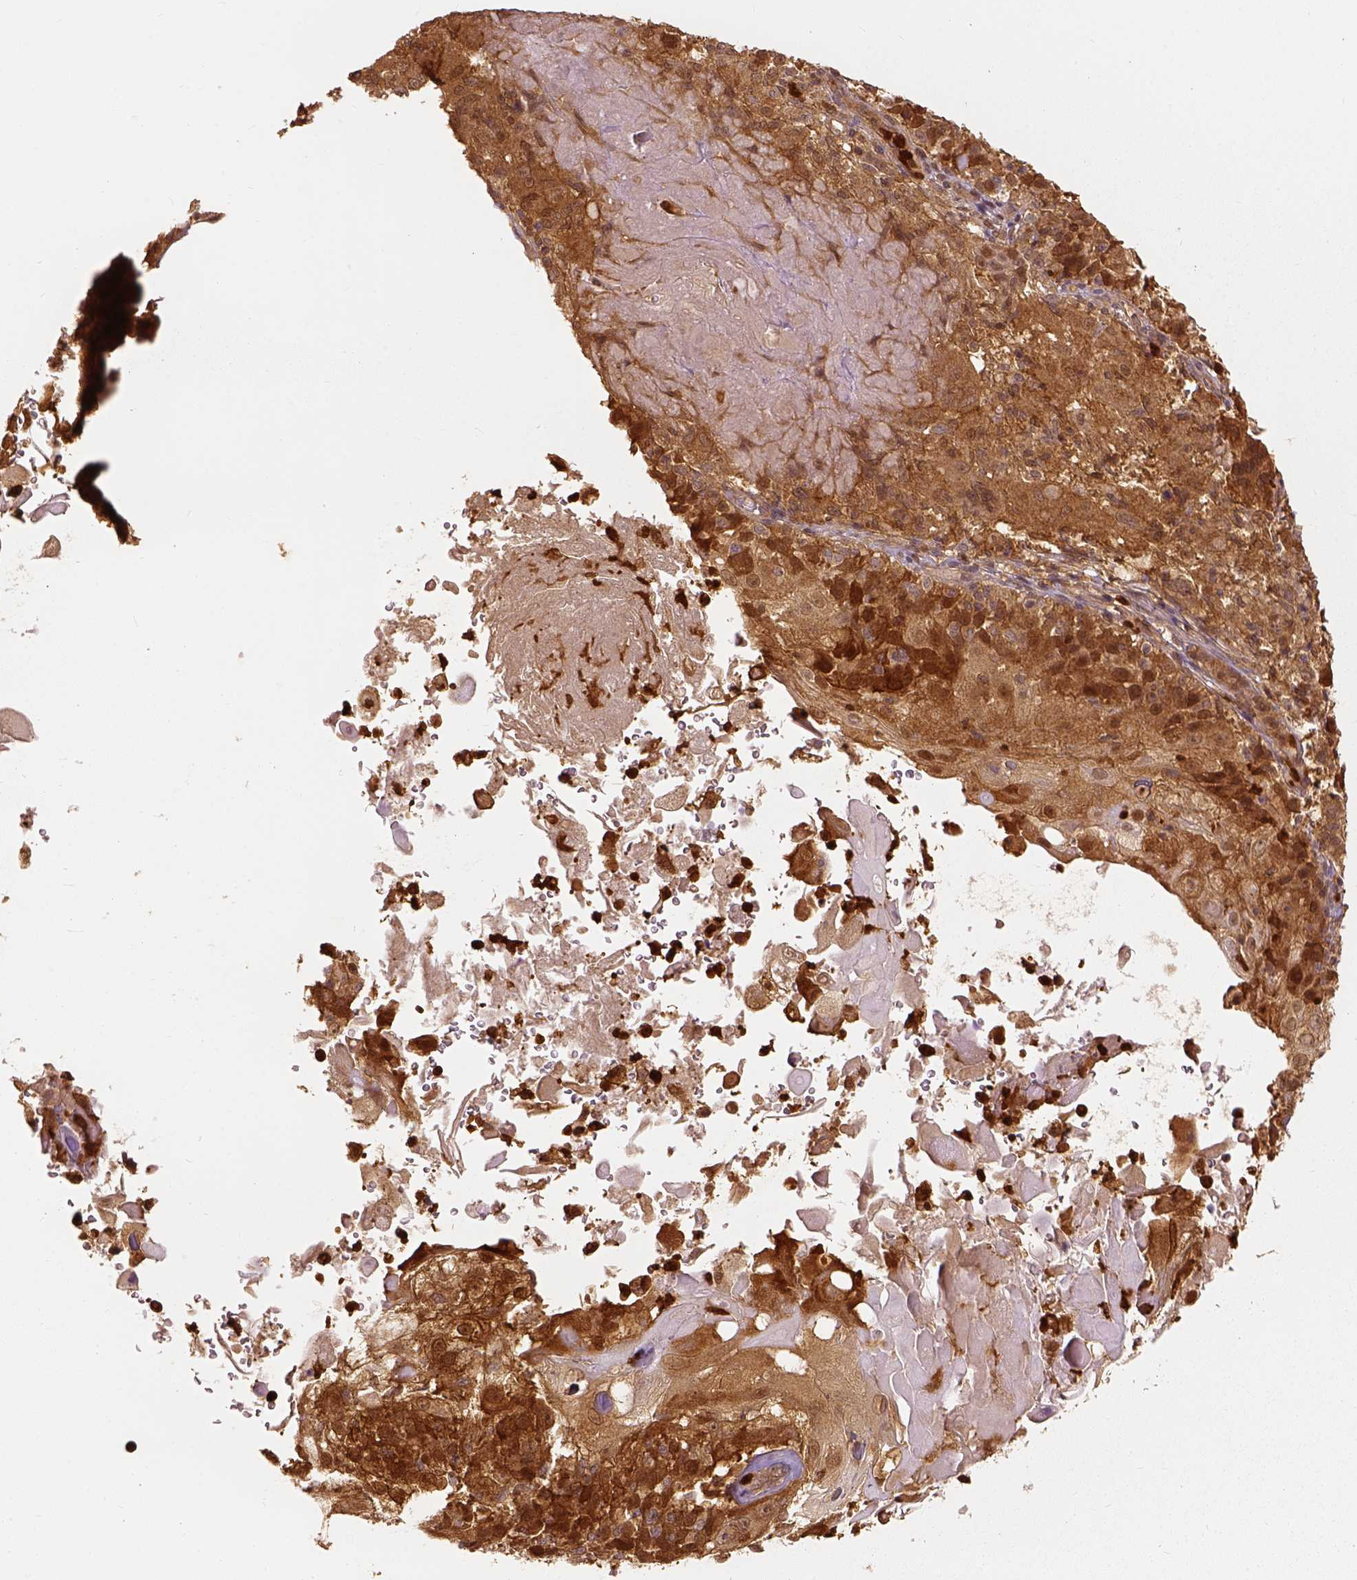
{"staining": {"intensity": "strong", "quantity": "25%-75%", "location": "cytoplasmic/membranous"}, "tissue": "skin cancer", "cell_type": "Tumor cells", "image_type": "cancer", "snomed": [{"axis": "morphology", "description": "Normal tissue, NOS"}, {"axis": "morphology", "description": "Squamous cell carcinoma, NOS"}, {"axis": "topography", "description": "Skin"}], "caption": "Skin cancer (squamous cell carcinoma) stained with immunohistochemistry shows strong cytoplasmic/membranous expression in approximately 25%-75% of tumor cells.", "gene": "GPI", "patient": {"sex": "female", "age": 83}}